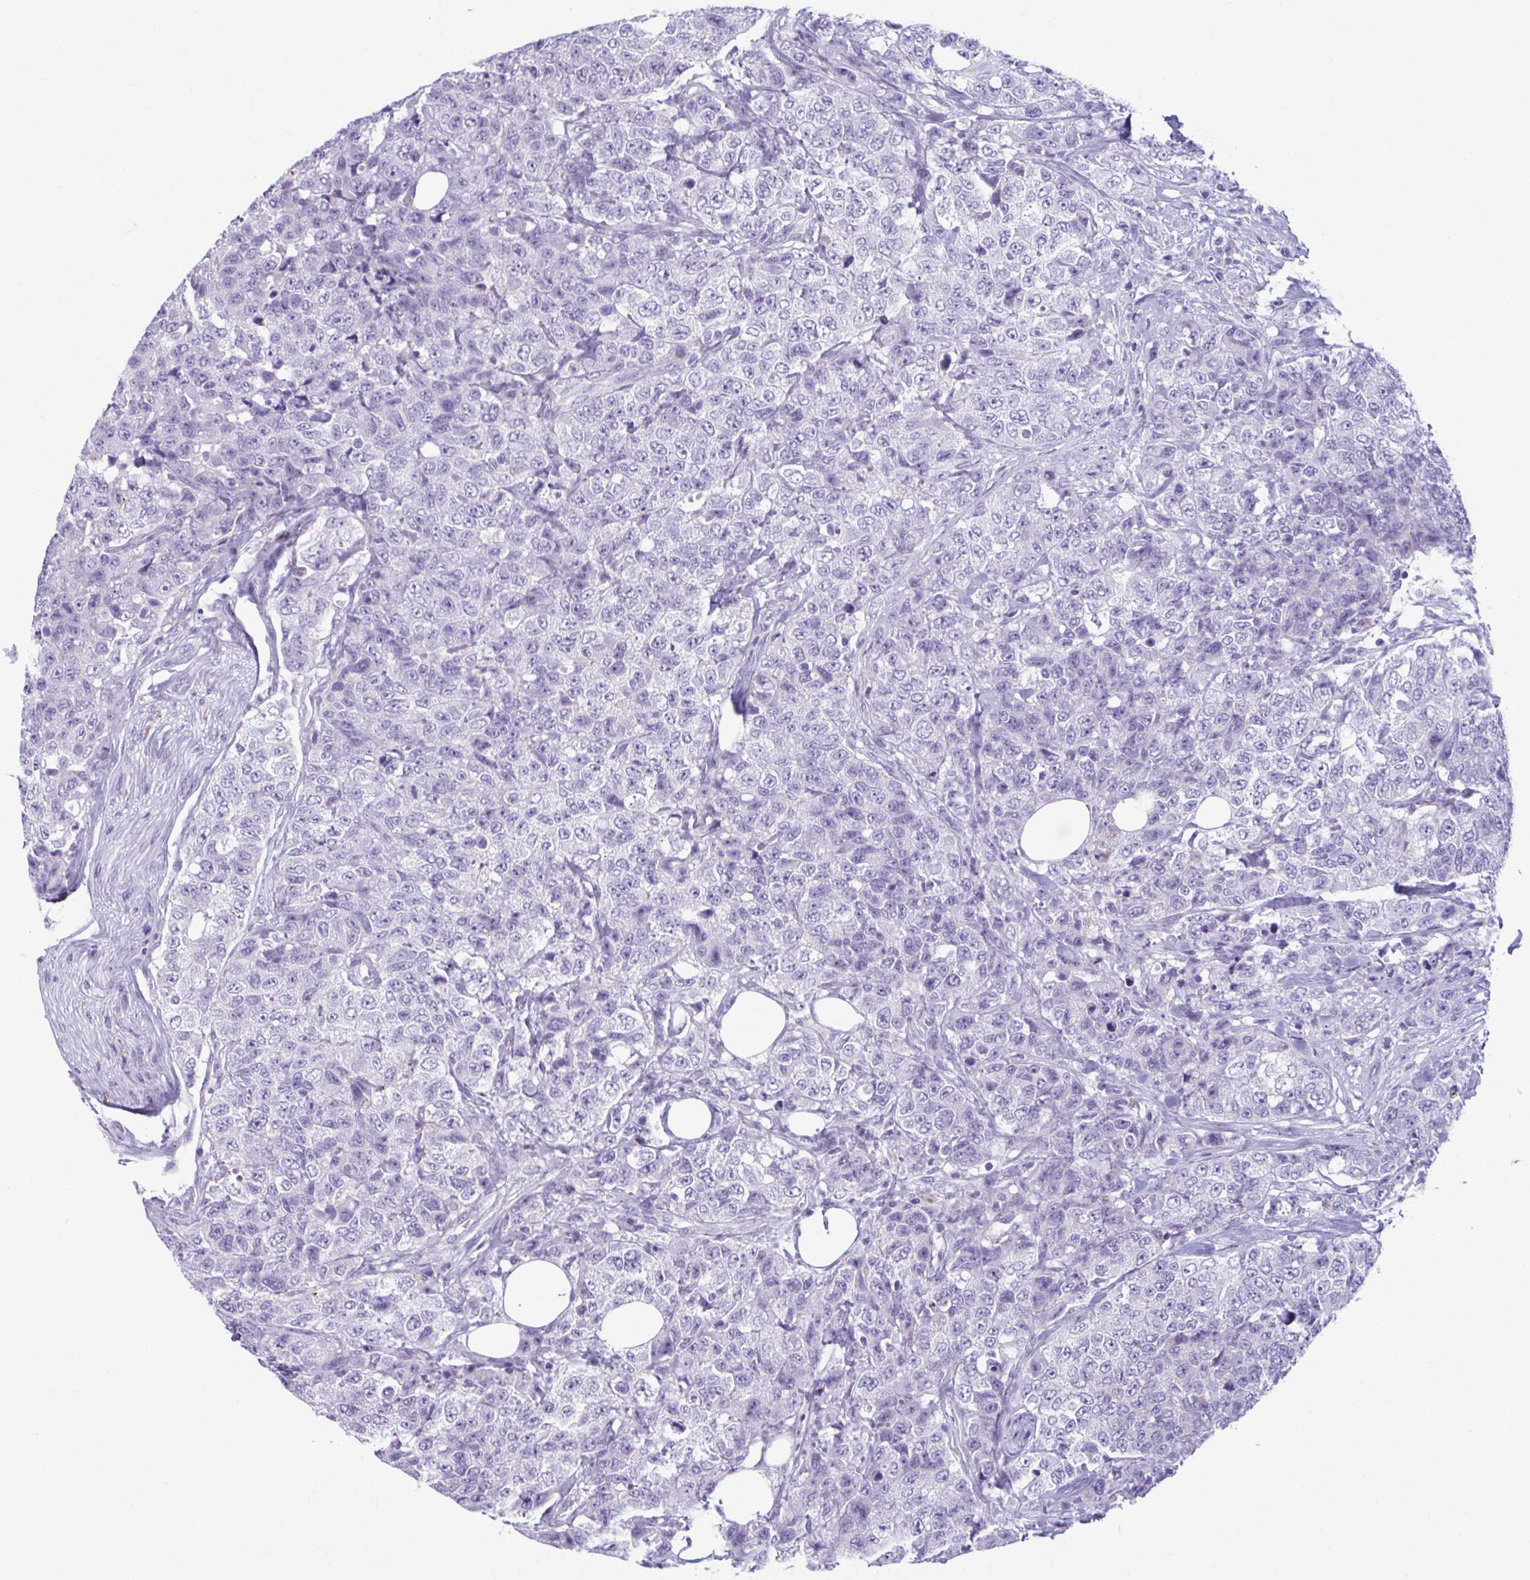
{"staining": {"intensity": "negative", "quantity": "none", "location": "none"}, "tissue": "urothelial cancer", "cell_type": "Tumor cells", "image_type": "cancer", "snomed": [{"axis": "morphology", "description": "Urothelial carcinoma, High grade"}, {"axis": "topography", "description": "Urinary bladder"}], "caption": "Immunohistochemical staining of urothelial cancer displays no significant expression in tumor cells. The staining was performed using DAB to visualize the protein expression in brown, while the nuclei were stained in blue with hematoxylin (Magnification: 20x).", "gene": "C12orf71", "patient": {"sex": "female", "age": 78}}